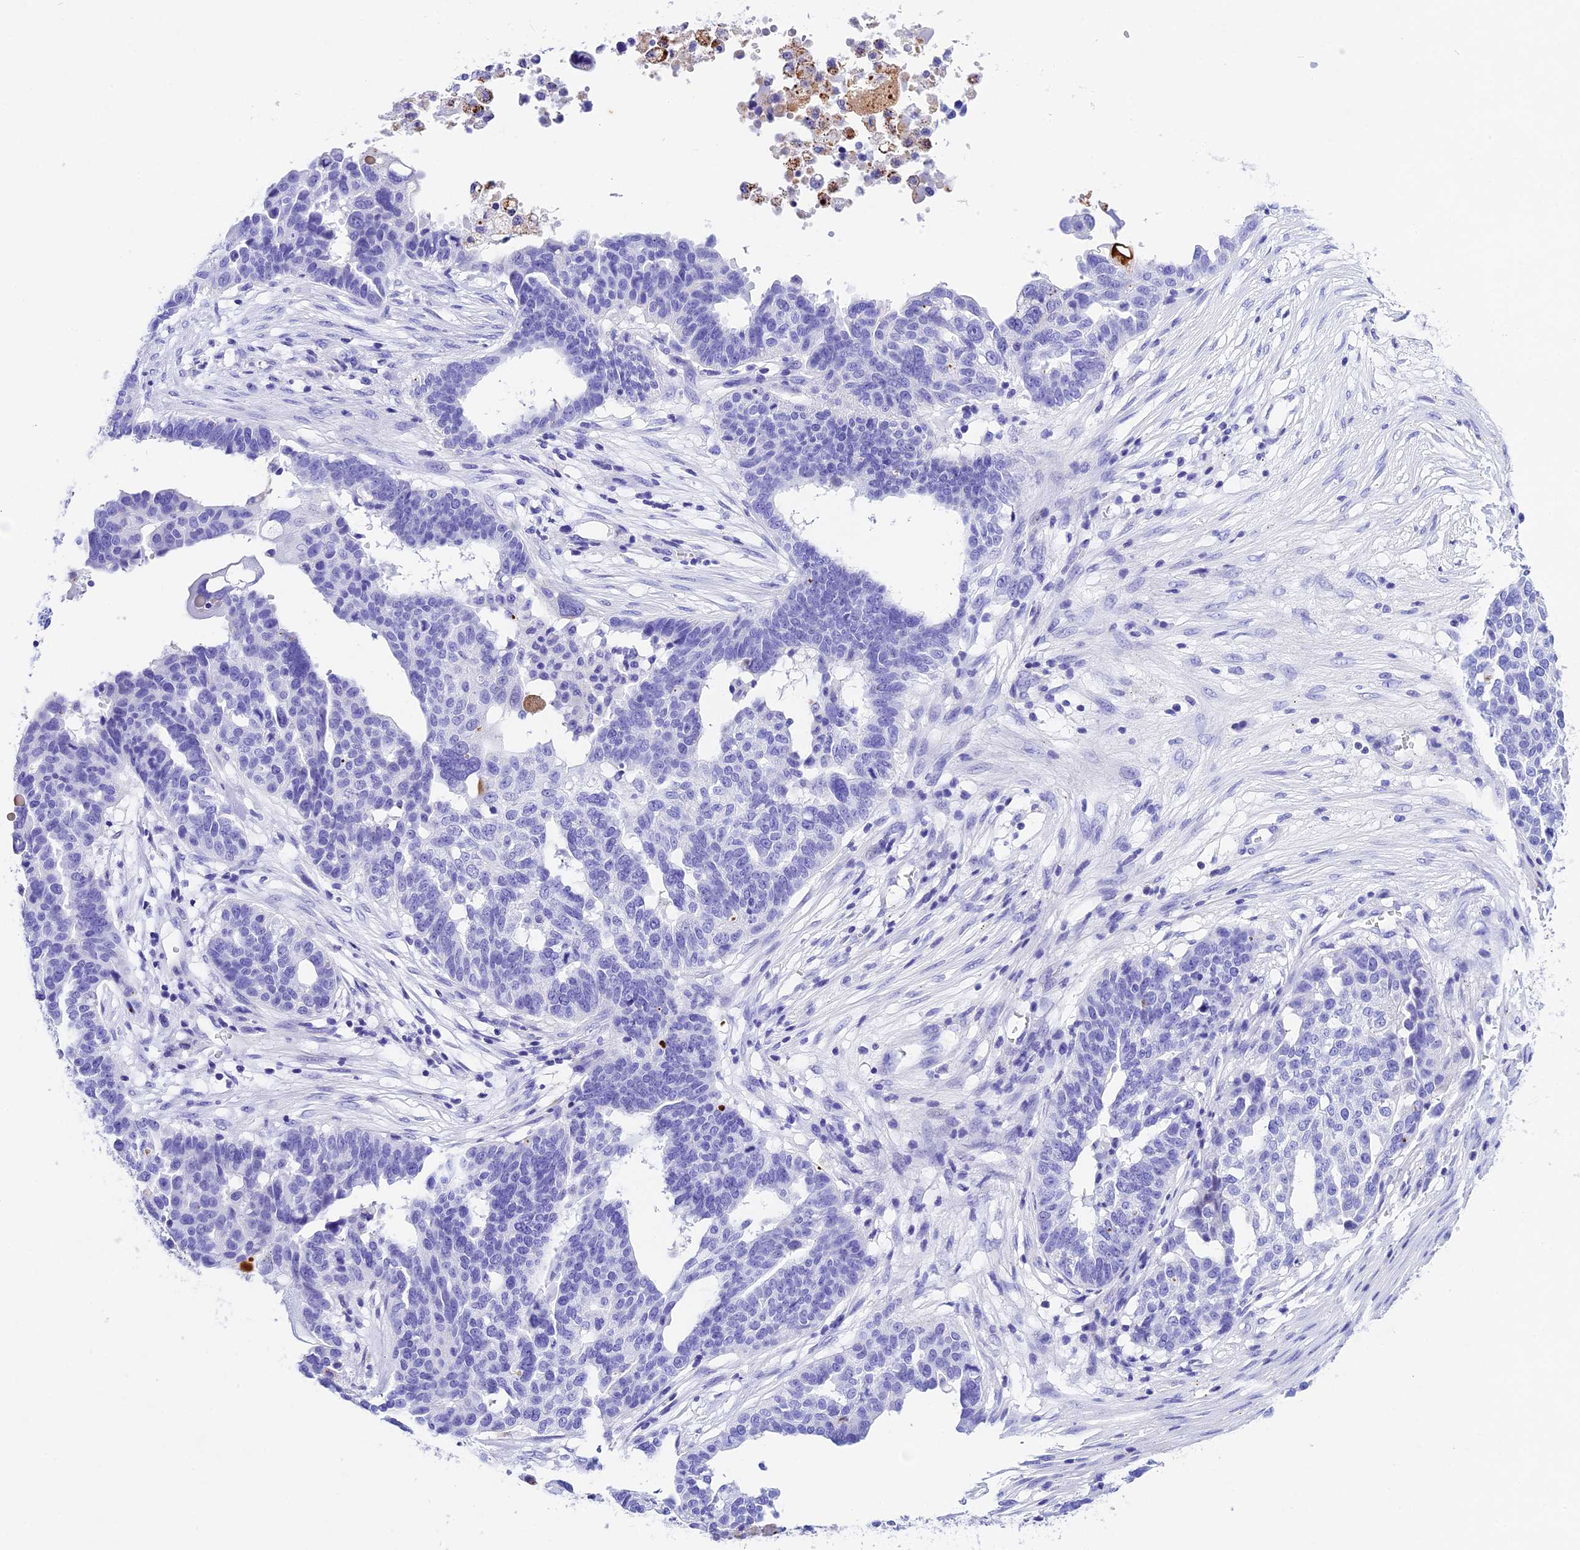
{"staining": {"intensity": "negative", "quantity": "none", "location": "none"}, "tissue": "ovarian cancer", "cell_type": "Tumor cells", "image_type": "cancer", "snomed": [{"axis": "morphology", "description": "Cystadenocarcinoma, serous, NOS"}, {"axis": "topography", "description": "Ovary"}], "caption": "DAB immunohistochemical staining of human ovarian cancer displays no significant positivity in tumor cells.", "gene": "PSG11", "patient": {"sex": "female", "age": 59}}